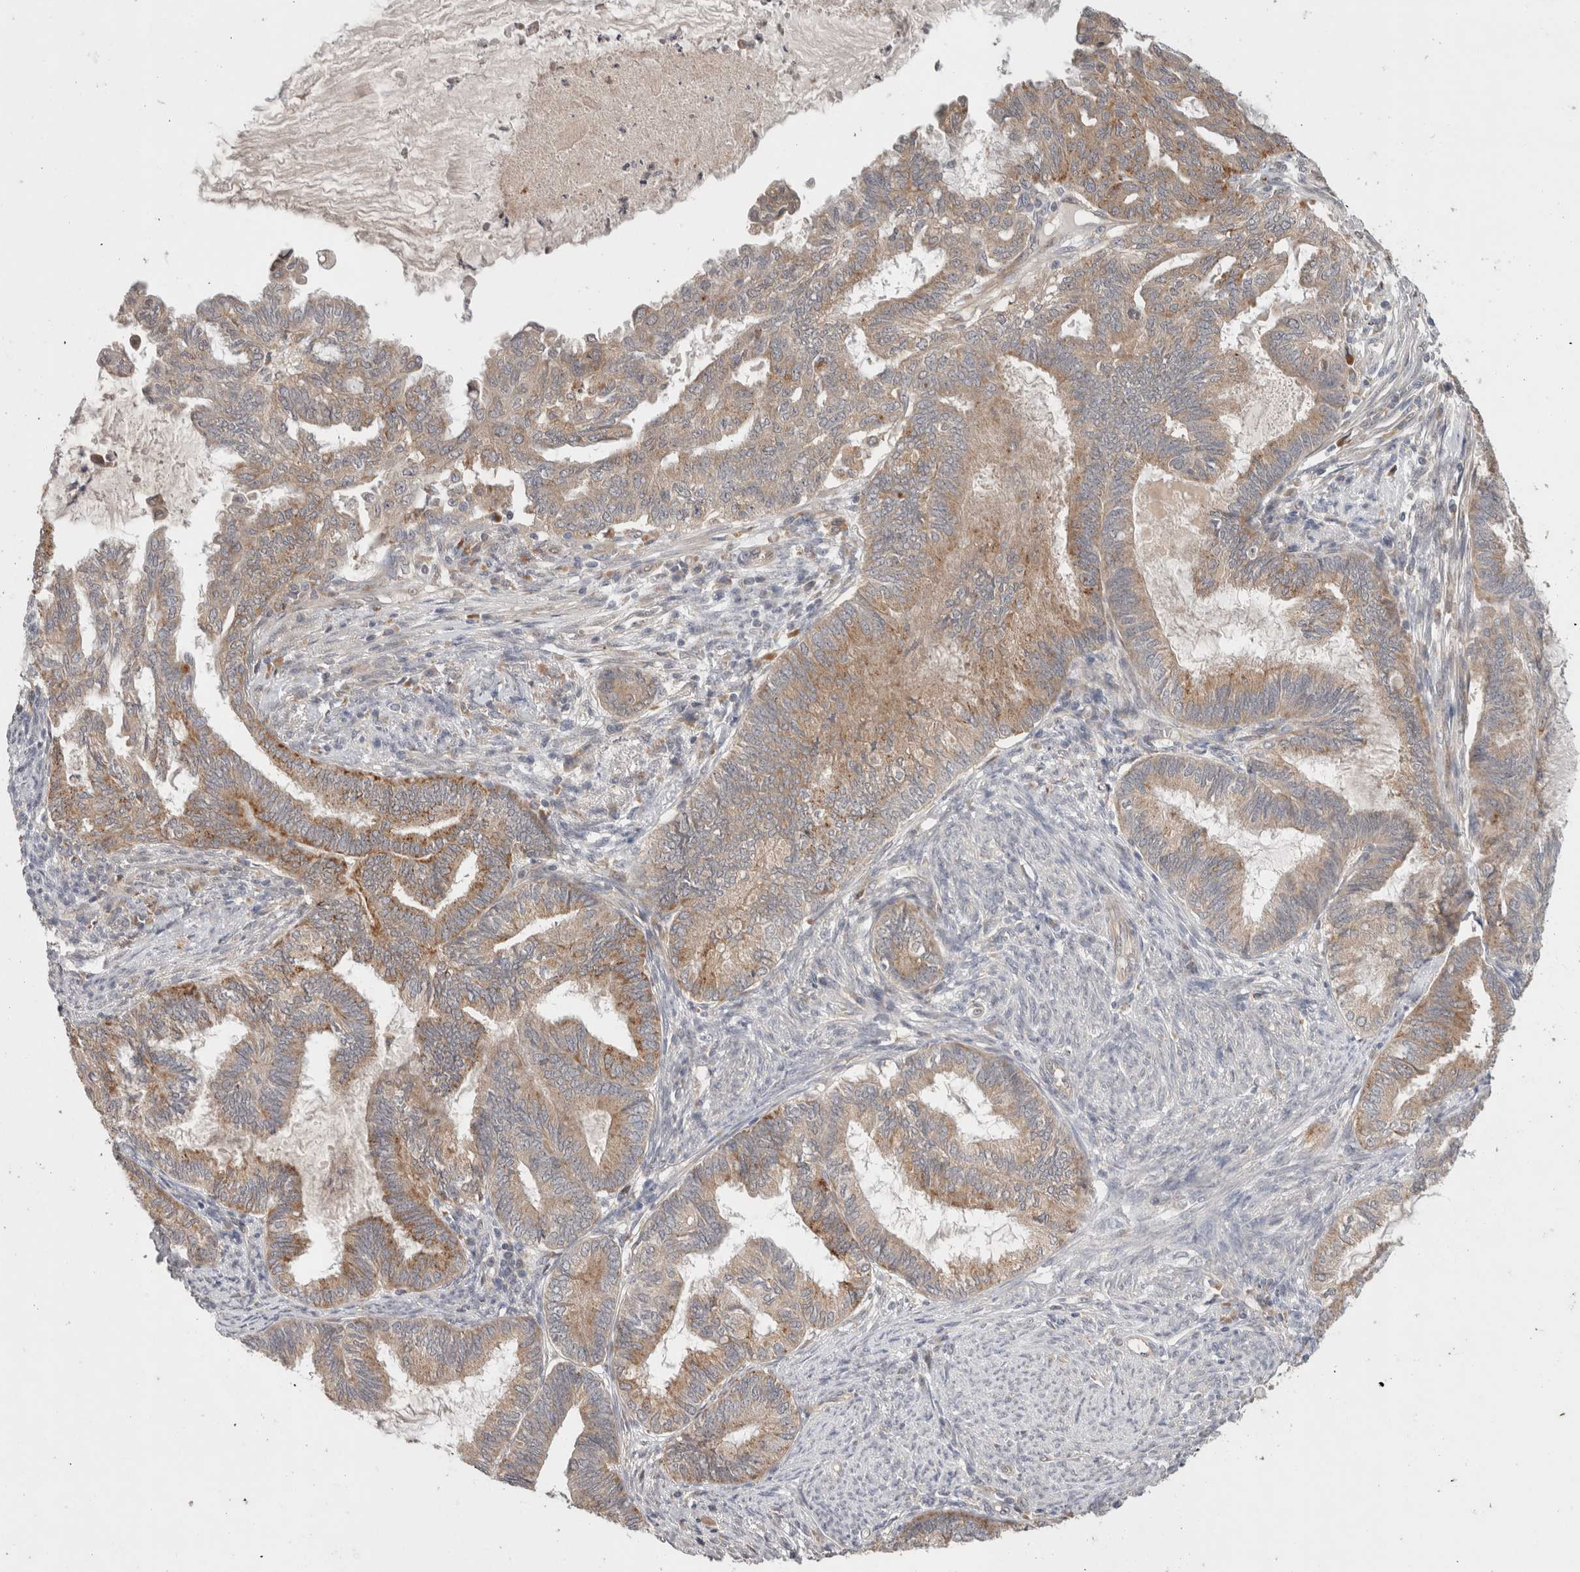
{"staining": {"intensity": "moderate", "quantity": "25%-75%", "location": "cytoplasmic/membranous"}, "tissue": "endometrial cancer", "cell_type": "Tumor cells", "image_type": "cancer", "snomed": [{"axis": "morphology", "description": "Adenocarcinoma, NOS"}, {"axis": "topography", "description": "Endometrium"}], "caption": "Protein expression analysis of endometrial adenocarcinoma shows moderate cytoplasmic/membranous staining in approximately 25%-75% of tumor cells. The staining is performed using DAB (3,3'-diaminobenzidine) brown chromogen to label protein expression. The nuclei are counter-stained blue using hematoxylin.", "gene": "SGK1", "patient": {"sex": "female", "age": 86}}